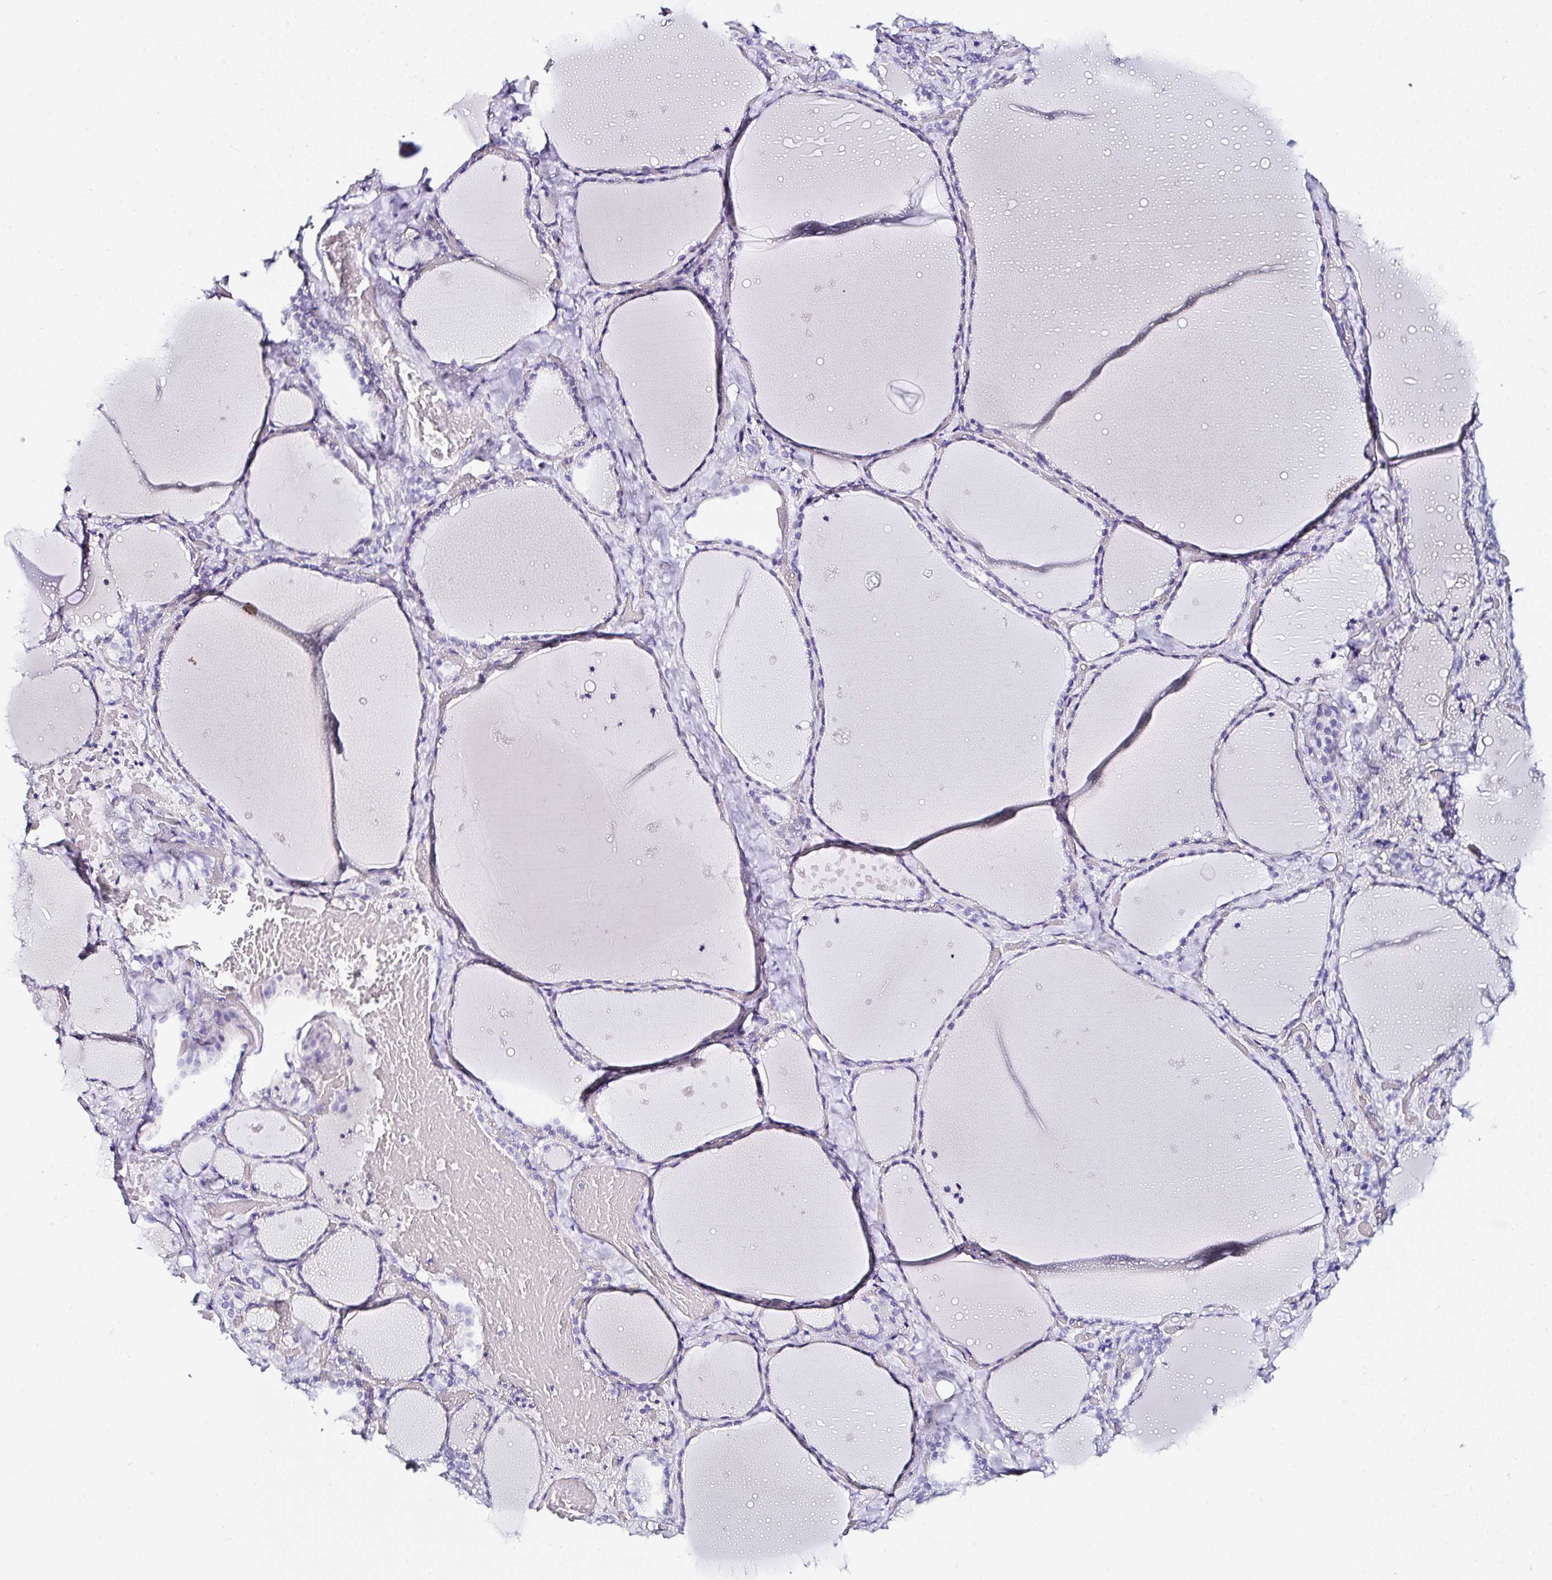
{"staining": {"intensity": "negative", "quantity": "none", "location": "none"}, "tissue": "thyroid gland", "cell_type": "Glandular cells", "image_type": "normal", "snomed": [{"axis": "morphology", "description": "Normal tissue, NOS"}, {"axis": "topography", "description": "Thyroid gland"}], "caption": "A micrograph of human thyroid gland is negative for staining in glandular cells. (Immunohistochemistry, brightfield microscopy, high magnification).", "gene": "TMPRSS11E", "patient": {"sex": "female", "age": 36}}